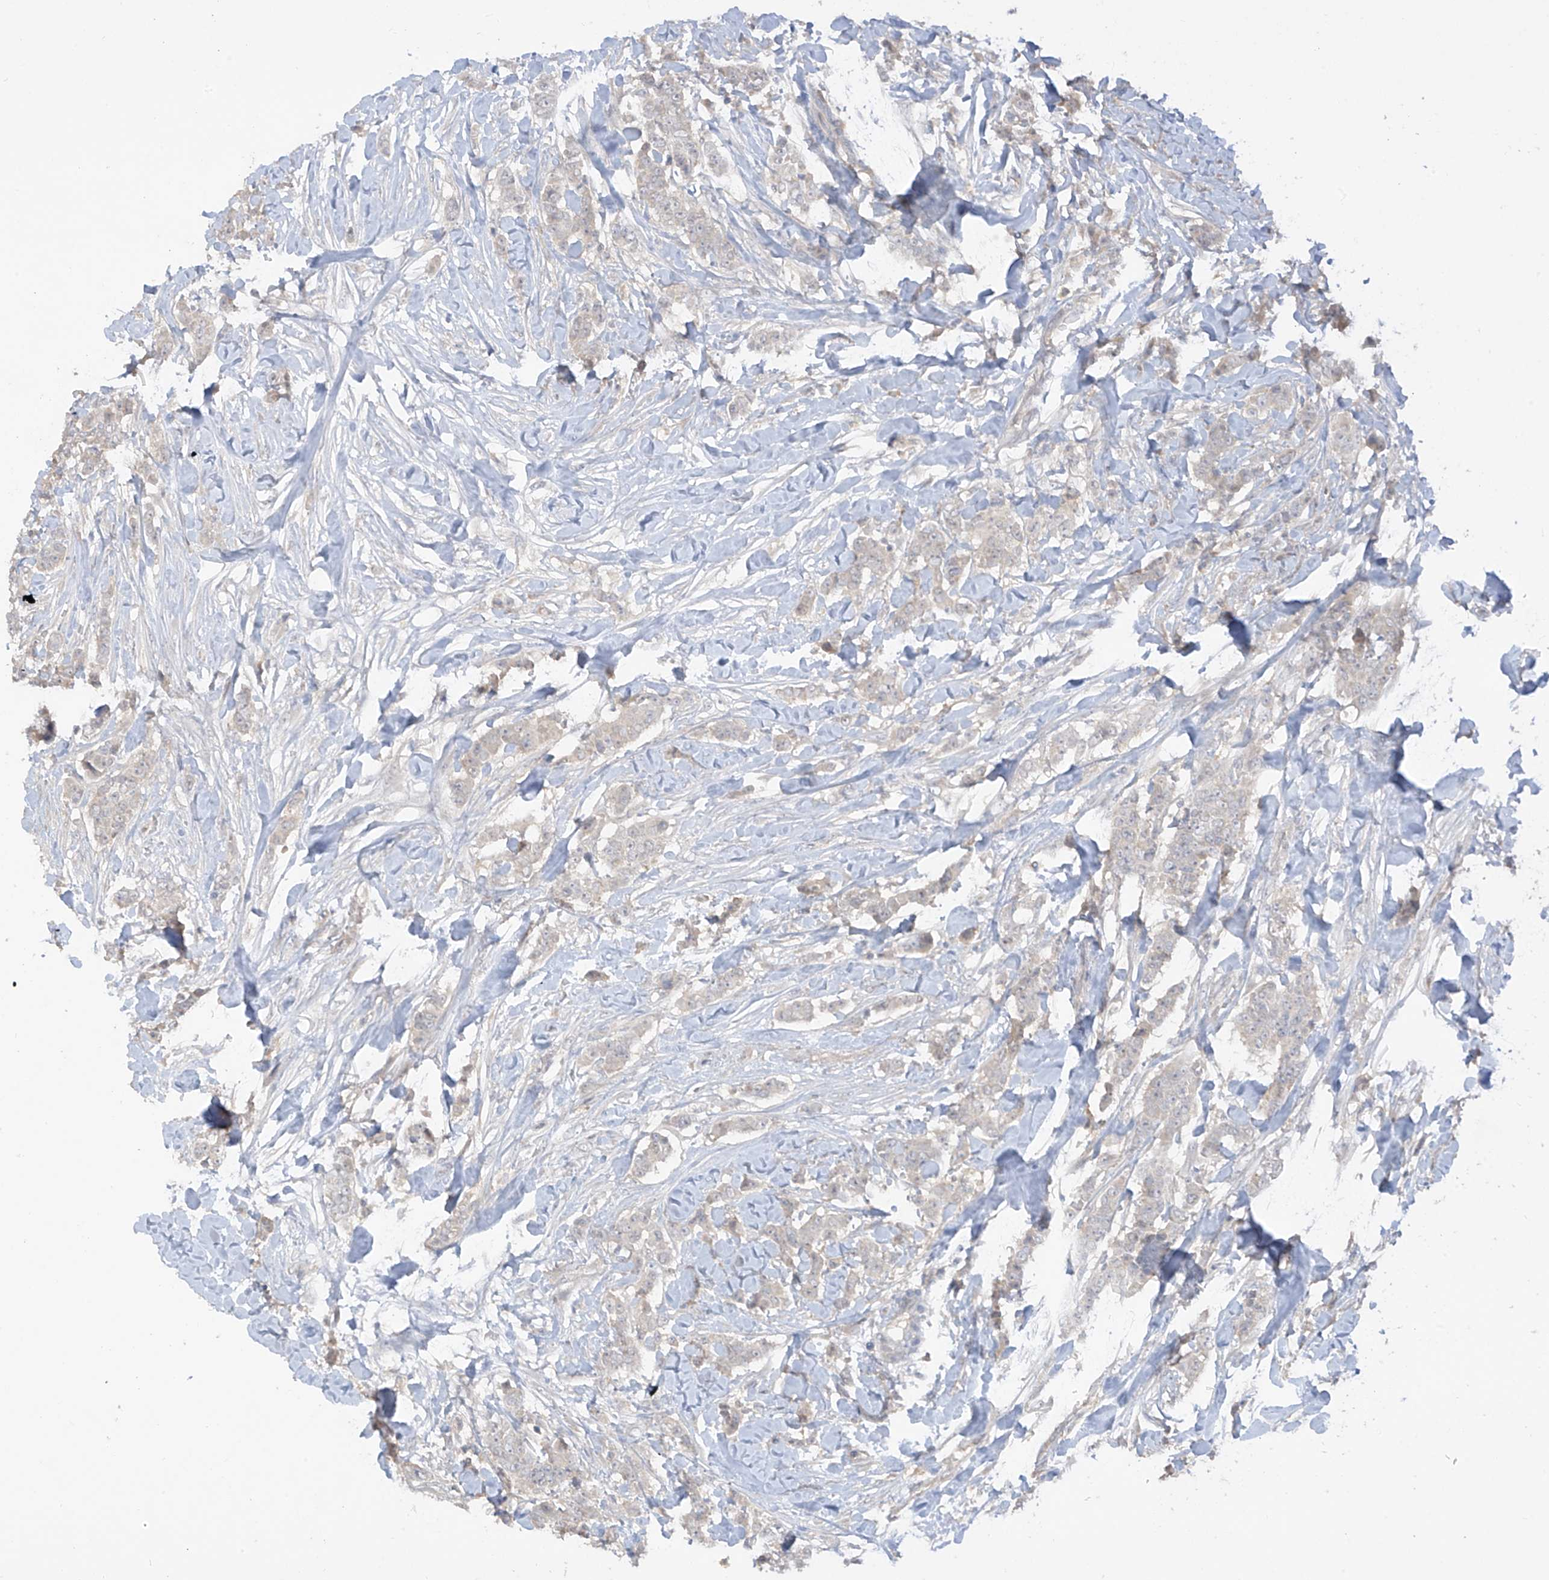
{"staining": {"intensity": "negative", "quantity": "none", "location": "none"}, "tissue": "breast cancer", "cell_type": "Tumor cells", "image_type": "cancer", "snomed": [{"axis": "morphology", "description": "Duct carcinoma"}, {"axis": "topography", "description": "Breast"}], "caption": "High magnification brightfield microscopy of breast infiltrating ductal carcinoma stained with DAB (3,3'-diaminobenzidine) (brown) and counterstained with hematoxylin (blue): tumor cells show no significant expression.", "gene": "ANGEL2", "patient": {"sex": "female", "age": 40}}